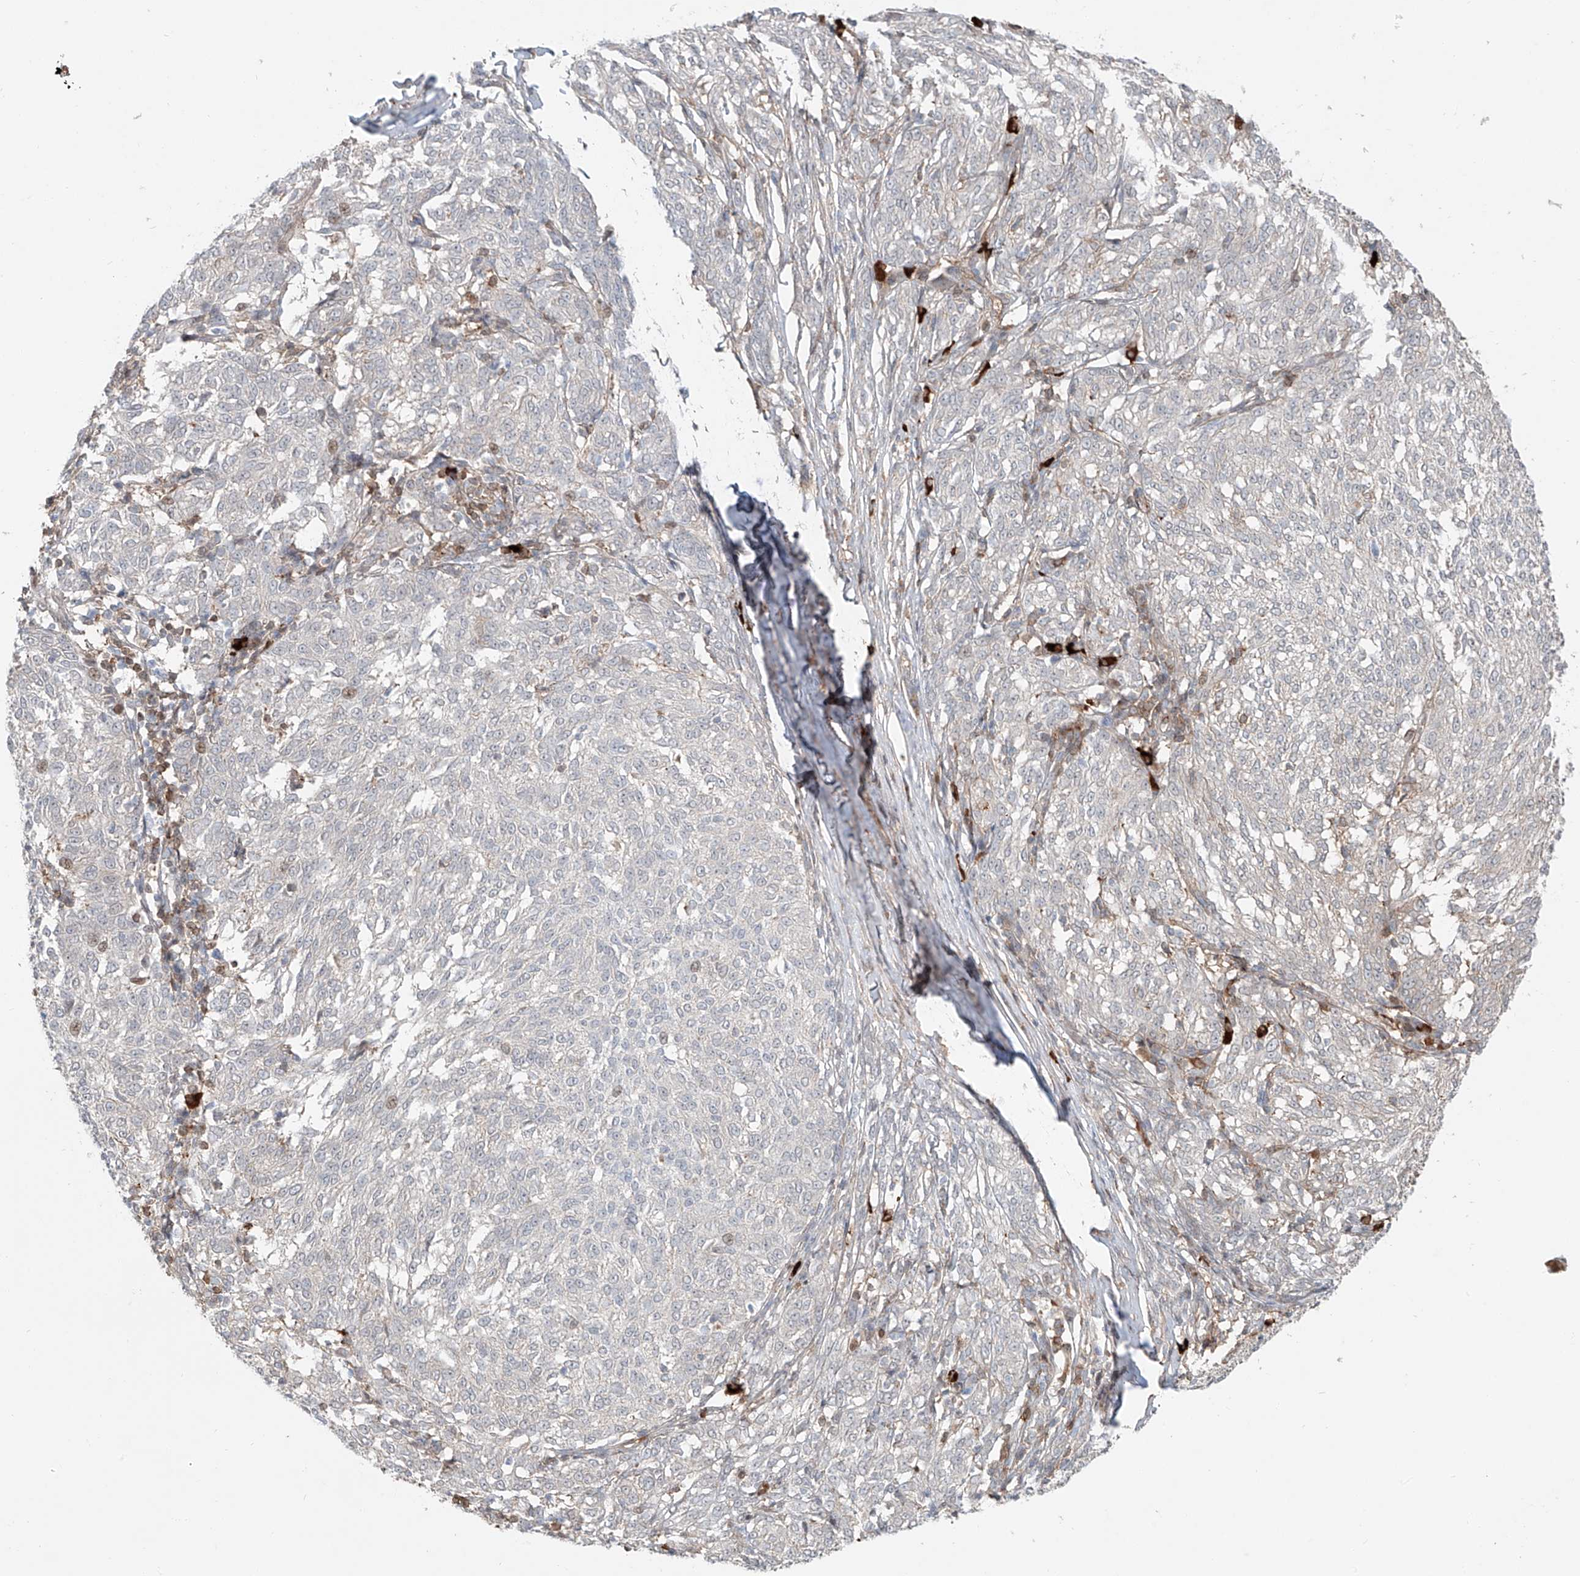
{"staining": {"intensity": "negative", "quantity": "none", "location": "none"}, "tissue": "melanoma", "cell_type": "Tumor cells", "image_type": "cancer", "snomed": [{"axis": "morphology", "description": "Malignant melanoma, NOS"}, {"axis": "topography", "description": "Skin"}], "caption": "Tumor cells show no significant protein staining in melanoma.", "gene": "CEP162", "patient": {"sex": "female", "age": 72}}